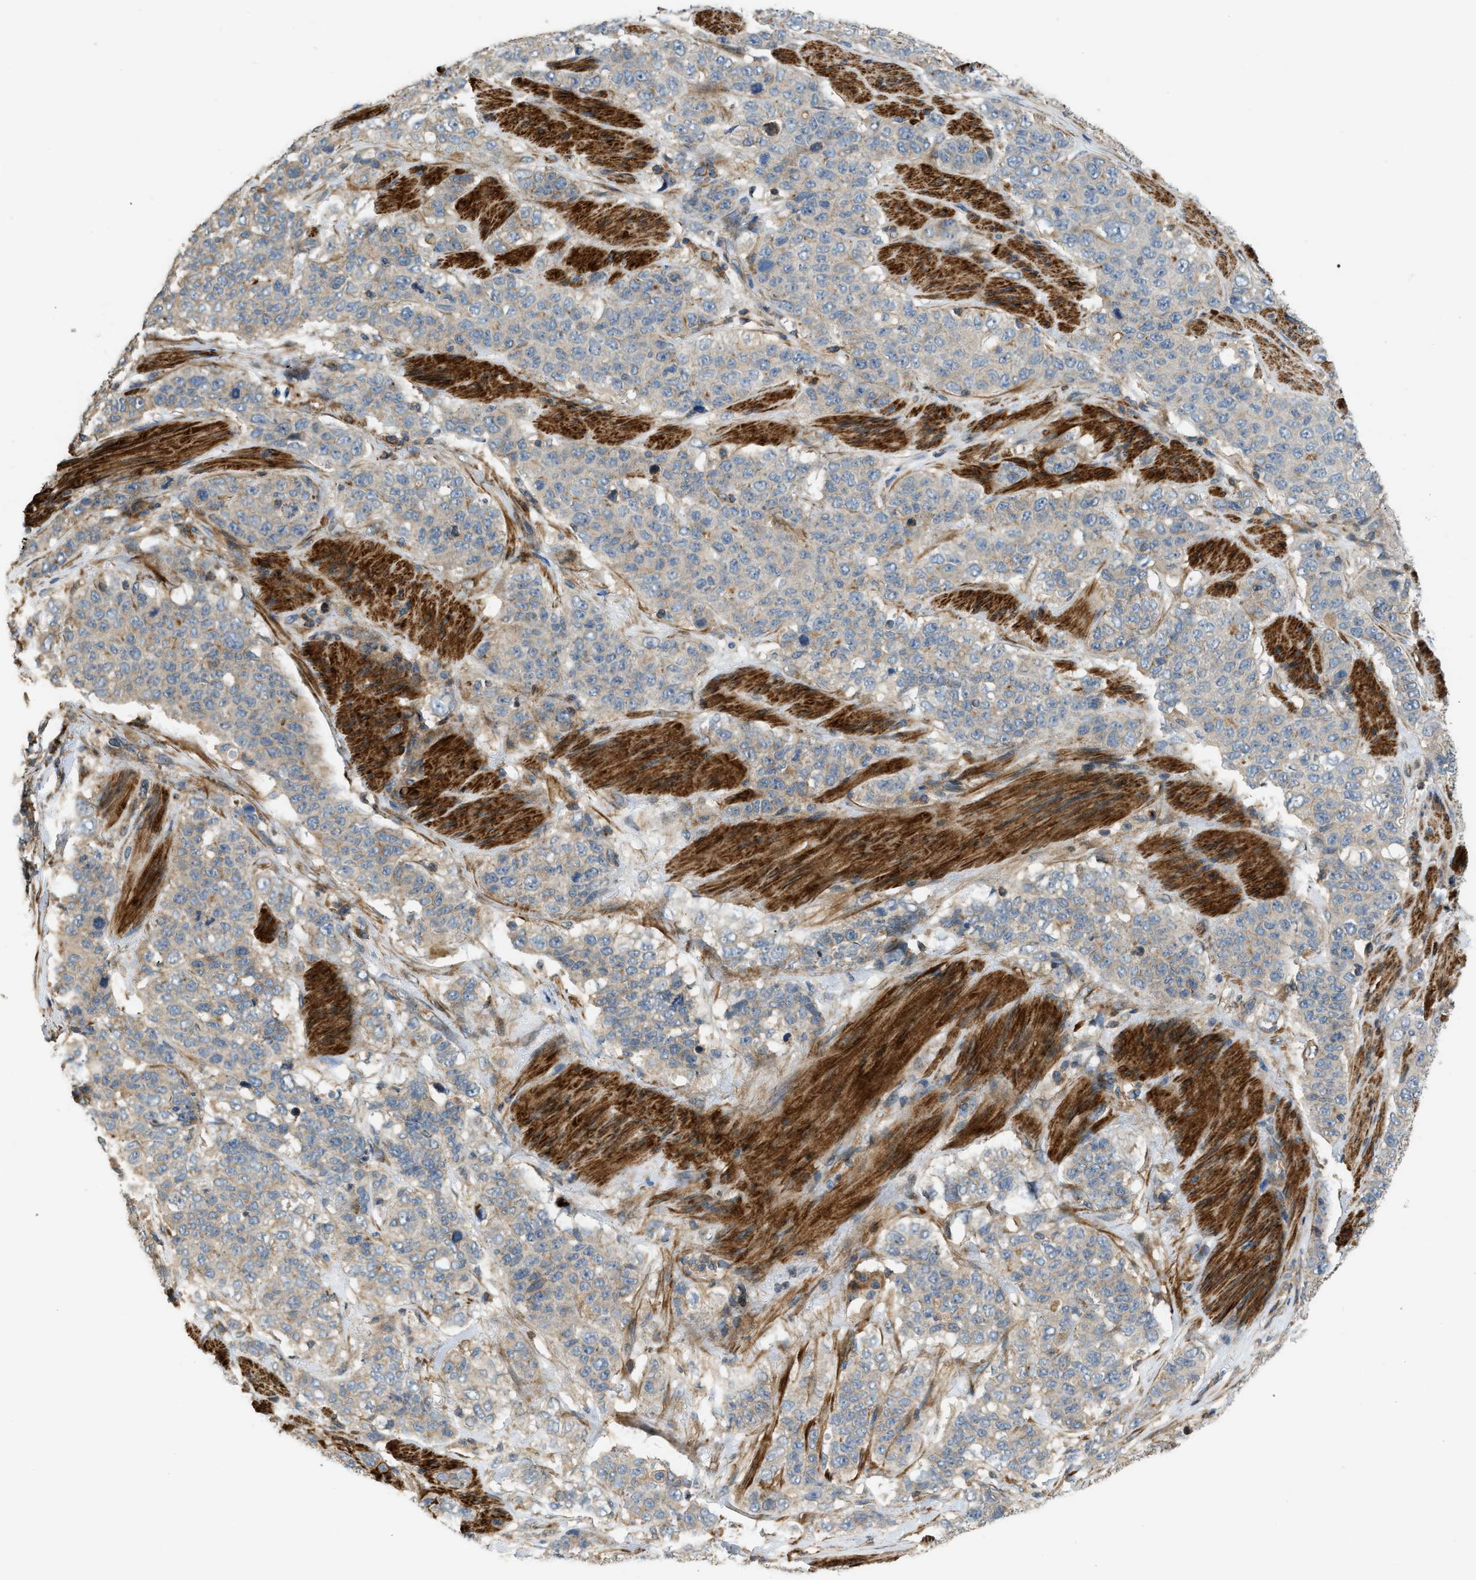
{"staining": {"intensity": "negative", "quantity": "none", "location": "none"}, "tissue": "stomach cancer", "cell_type": "Tumor cells", "image_type": "cancer", "snomed": [{"axis": "morphology", "description": "Adenocarcinoma, NOS"}, {"axis": "topography", "description": "Stomach"}], "caption": "The image shows no staining of tumor cells in adenocarcinoma (stomach). The staining is performed using DAB (3,3'-diaminobenzidine) brown chromogen with nuclei counter-stained in using hematoxylin.", "gene": "BTN3A2", "patient": {"sex": "male", "age": 48}}